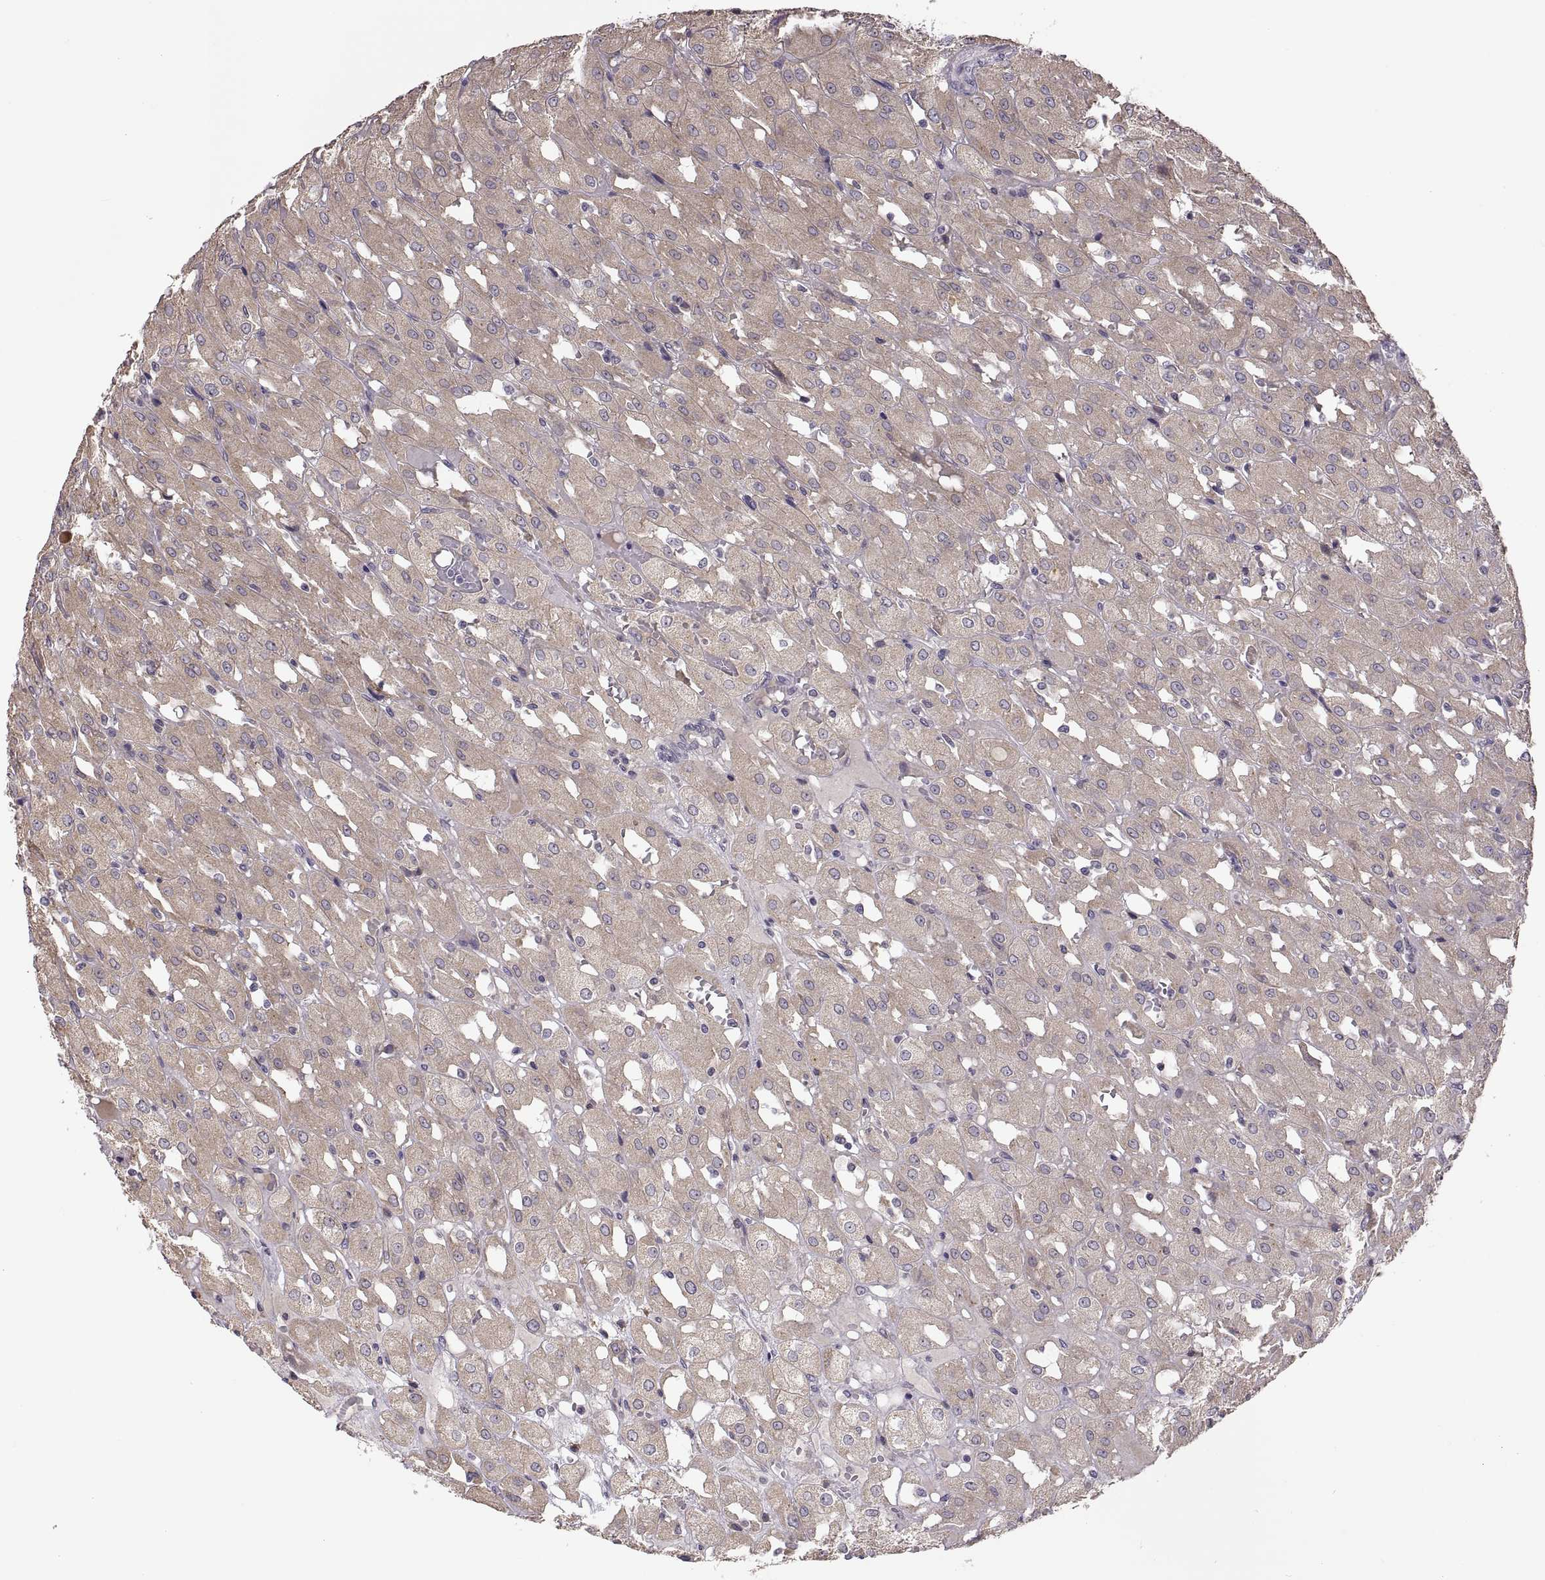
{"staining": {"intensity": "weak", "quantity": ">75%", "location": "cytoplasmic/membranous"}, "tissue": "renal cancer", "cell_type": "Tumor cells", "image_type": "cancer", "snomed": [{"axis": "morphology", "description": "Adenocarcinoma, NOS"}, {"axis": "topography", "description": "Kidney"}], "caption": "DAB (3,3'-diaminobenzidine) immunohistochemical staining of renal cancer (adenocarcinoma) demonstrates weak cytoplasmic/membranous protein staining in about >75% of tumor cells.", "gene": "ACSBG2", "patient": {"sex": "male", "age": 72}}